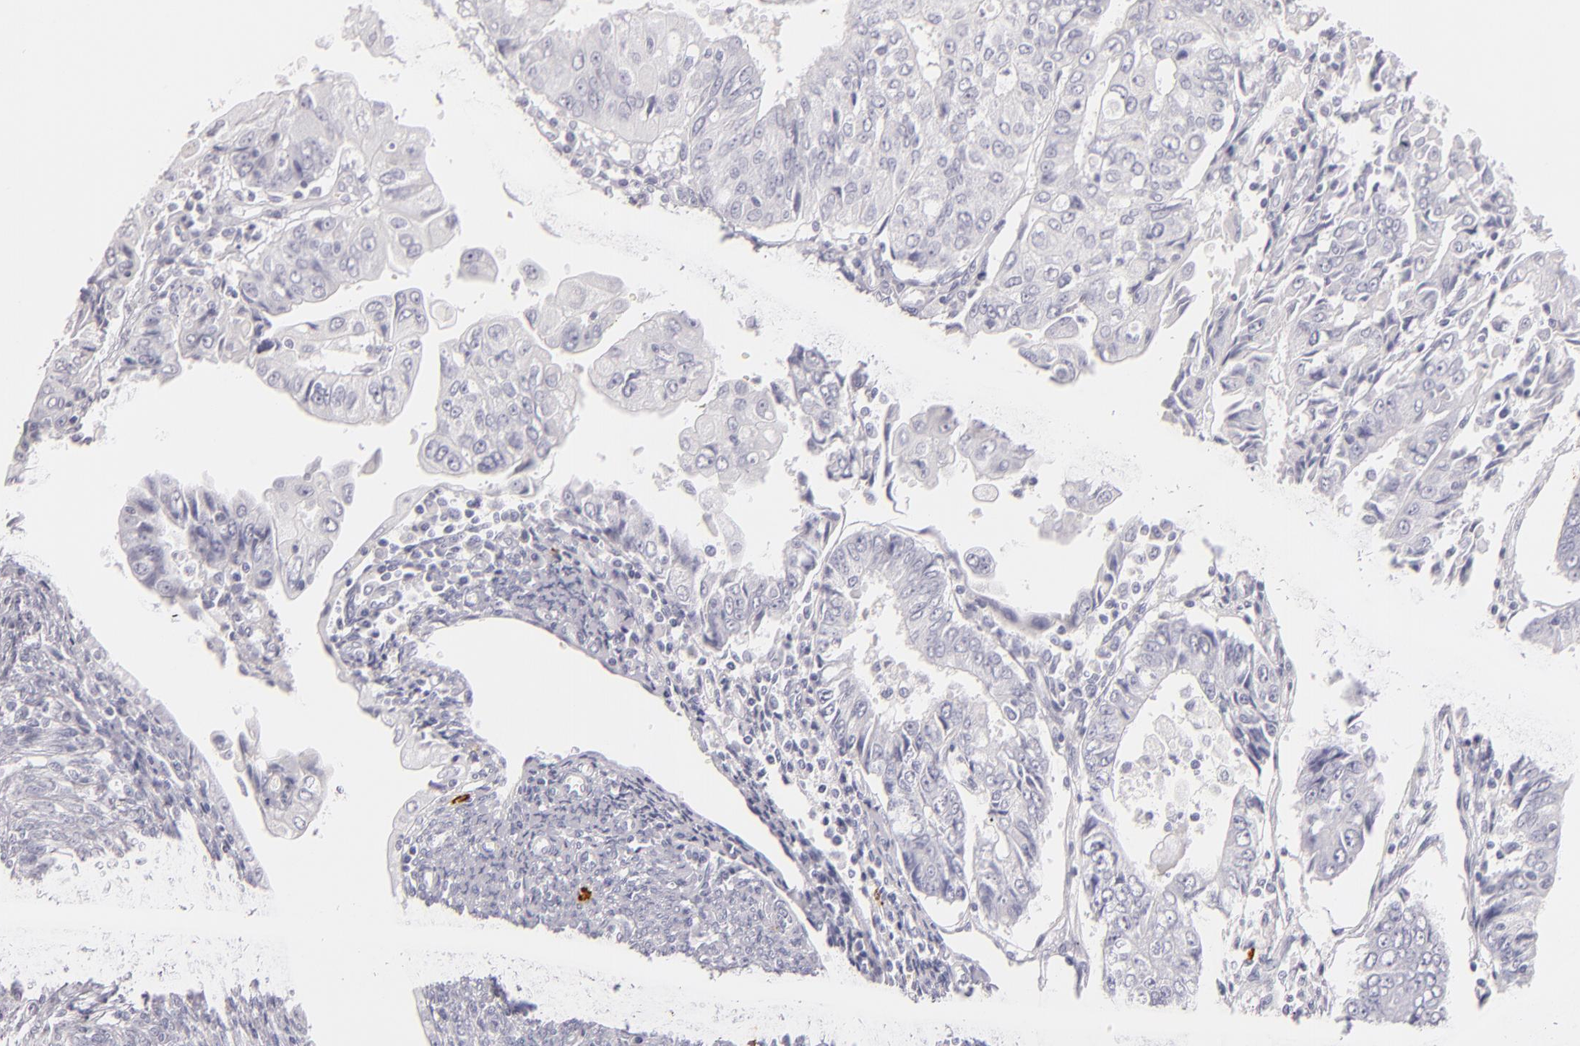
{"staining": {"intensity": "negative", "quantity": "none", "location": "none"}, "tissue": "endometrial cancer", "cell_type": "Tumor cells", "image_type": "cancer", "snomed": [{"axis": "morphology", "description": "Adenocarcinoma, NOS"}, {"axis": "topography", "description": "Endometrium"}], "caption": "Human endometrial cancer stained for a protein using immunohistochemistry shows no expression in tumor cells.", "gene": "TPSD1", "patient": {"sex": "female", "age": 75}}